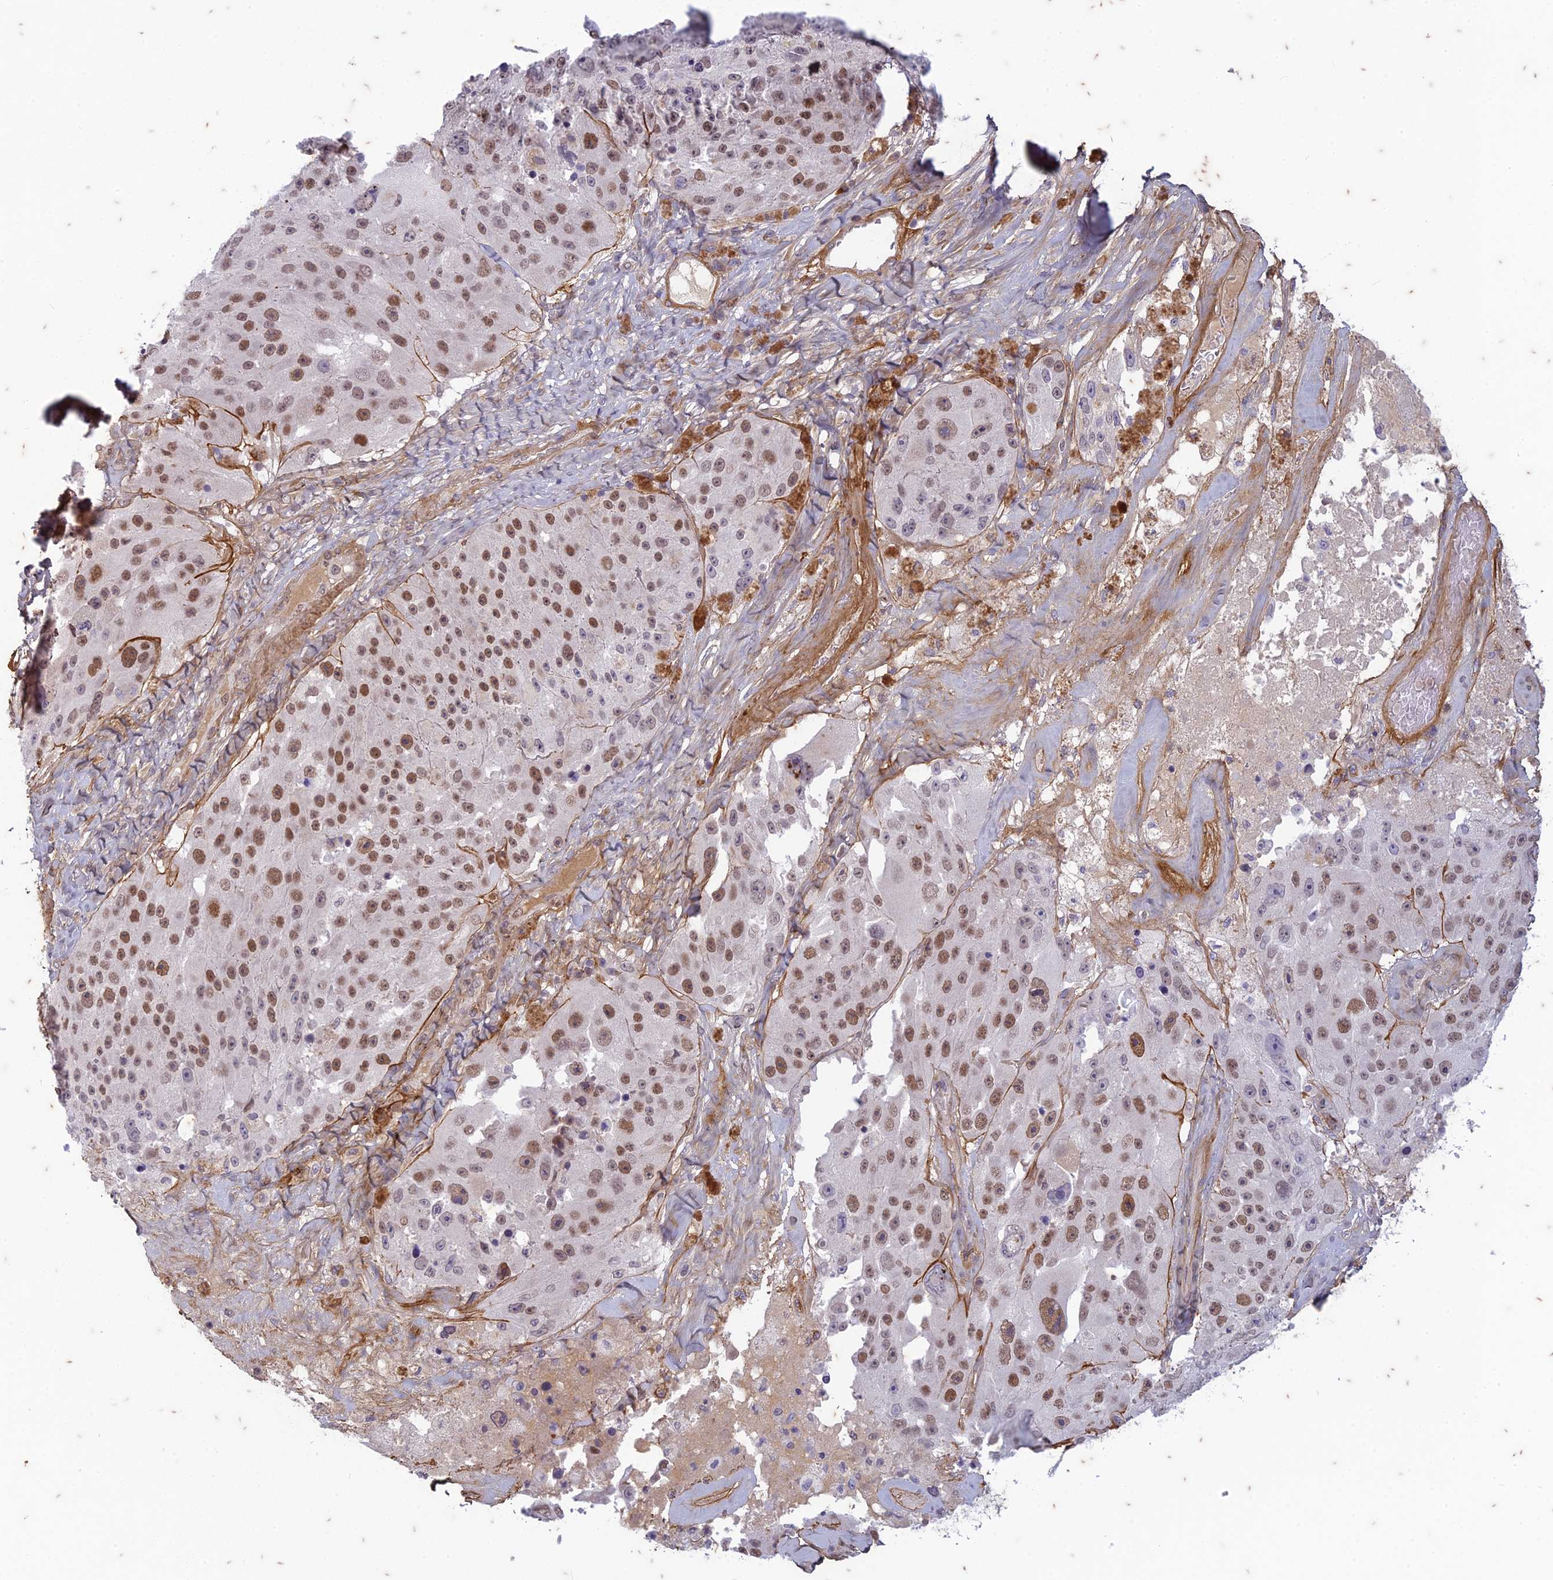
{"staining": {"intensity": "moderate", "quantity": ">75%", "location": "nuclear"}, "tissue": "melanoma", "cell_type": "Tumor cells", "image_type": "cancer", "snomed": [{"axis": "morphology", "description": "Malignant melanoma, Metastatic site"}, {"axis": "topography", "description": "Lymph node"}], "caption": "Malignant melanoma (metastatic site) tissue shows moderate nuclear positivity in about >75% of tumor cells, visualized by immunohistochemistry. Immunohistochemistry (ihc) stains the protein in brown and the nuclei are stained blue.", "gene": "PABPN1L", "patient": {"sex": "male", "age": 62}}